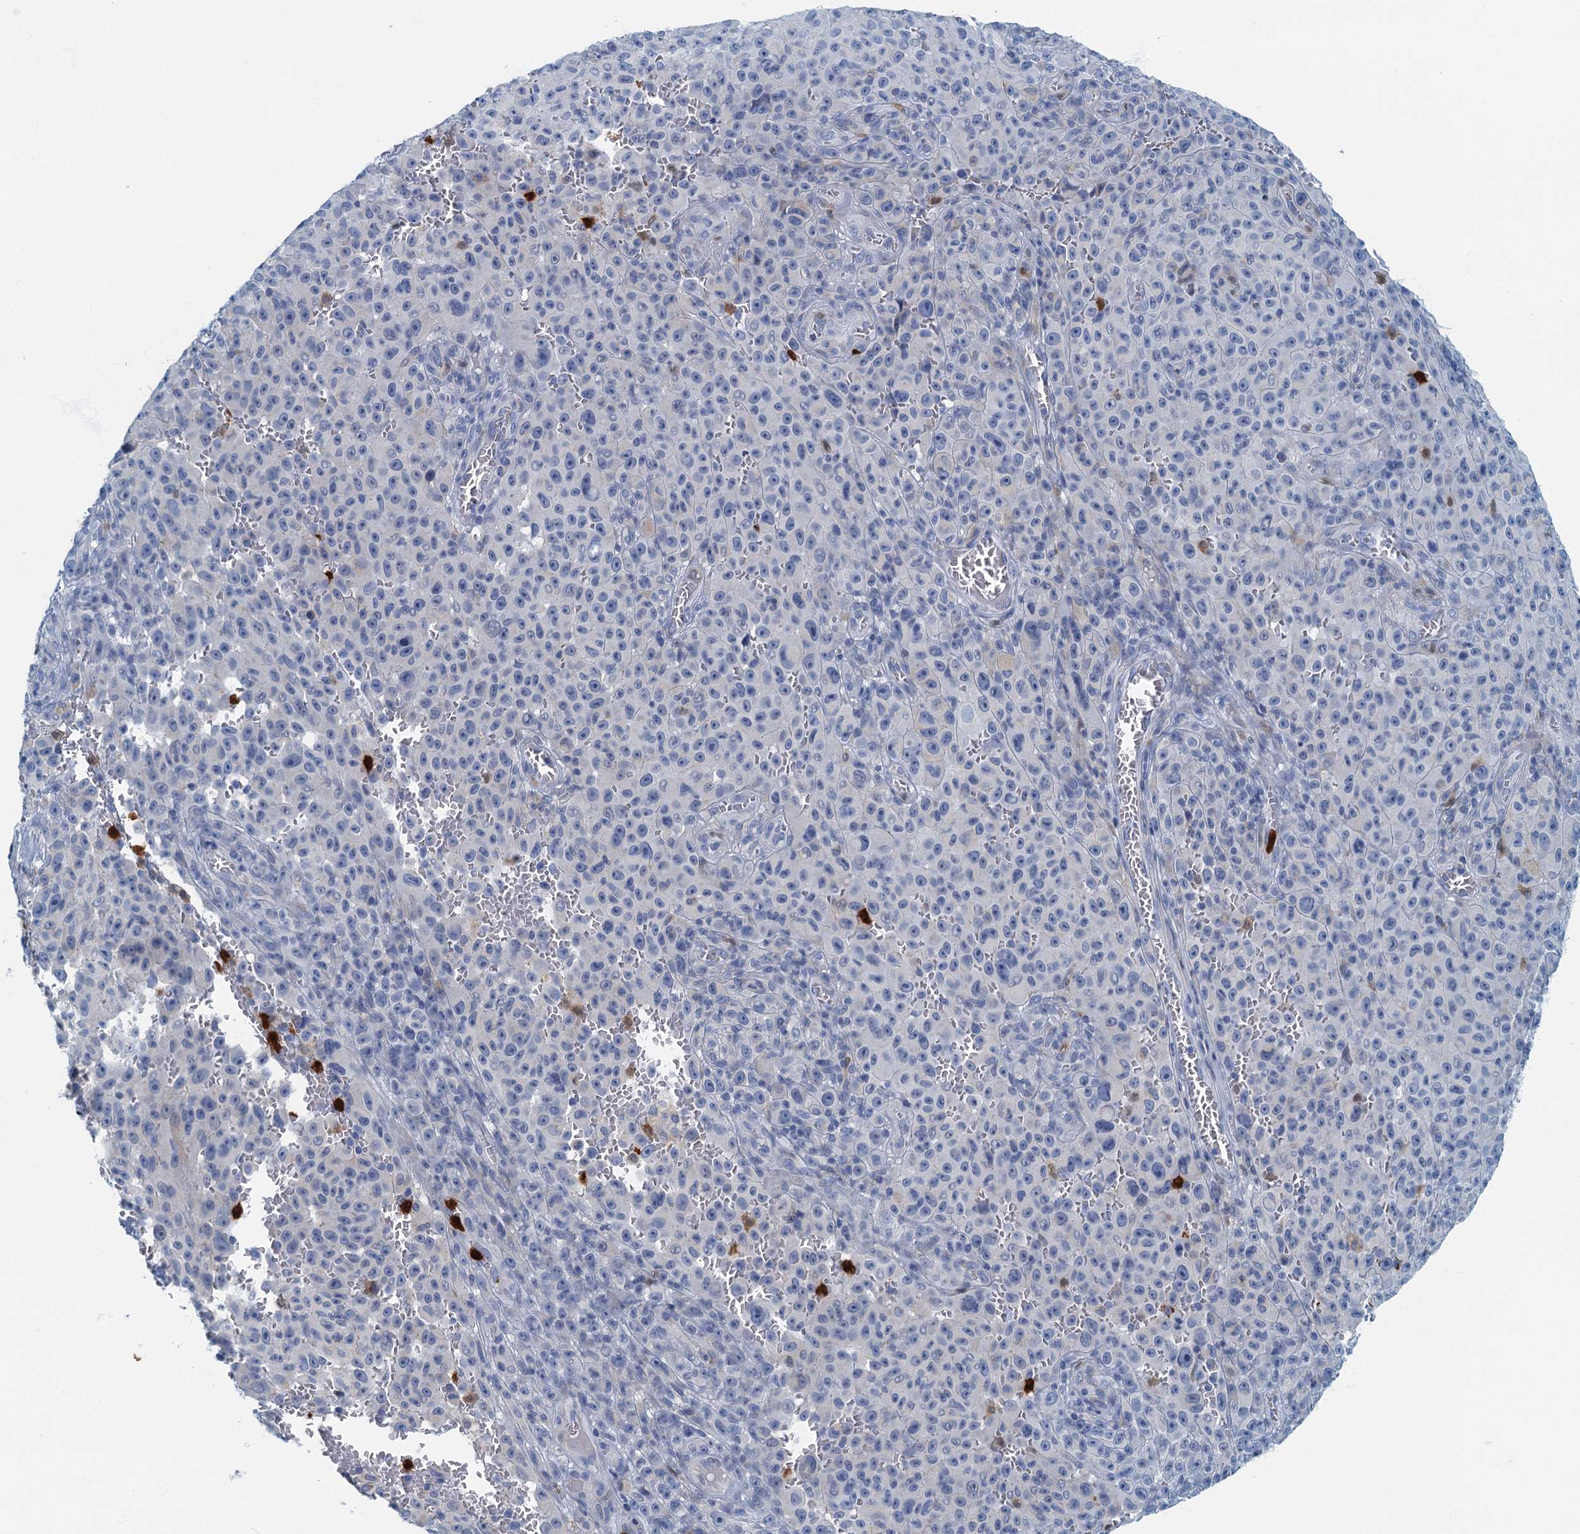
{"staining": {"intensity": "negative", "quantity": "none", "location": "none"}, "tissue": "melanoma", "cell_type": "Tumor cells", "image_type": "cancer", "snomed": [{"axis": "morphology", "description": "Malignant melanoma, NOS"}, {"axis": "topography", "description": "Skin"}], "caption": "DAB immunohistochemical staining of human malignant melanoma shows no significant positivity in tumor cells.", "gene": "ANKDD1A", "patient": {"sex": "female", "age": 82}}